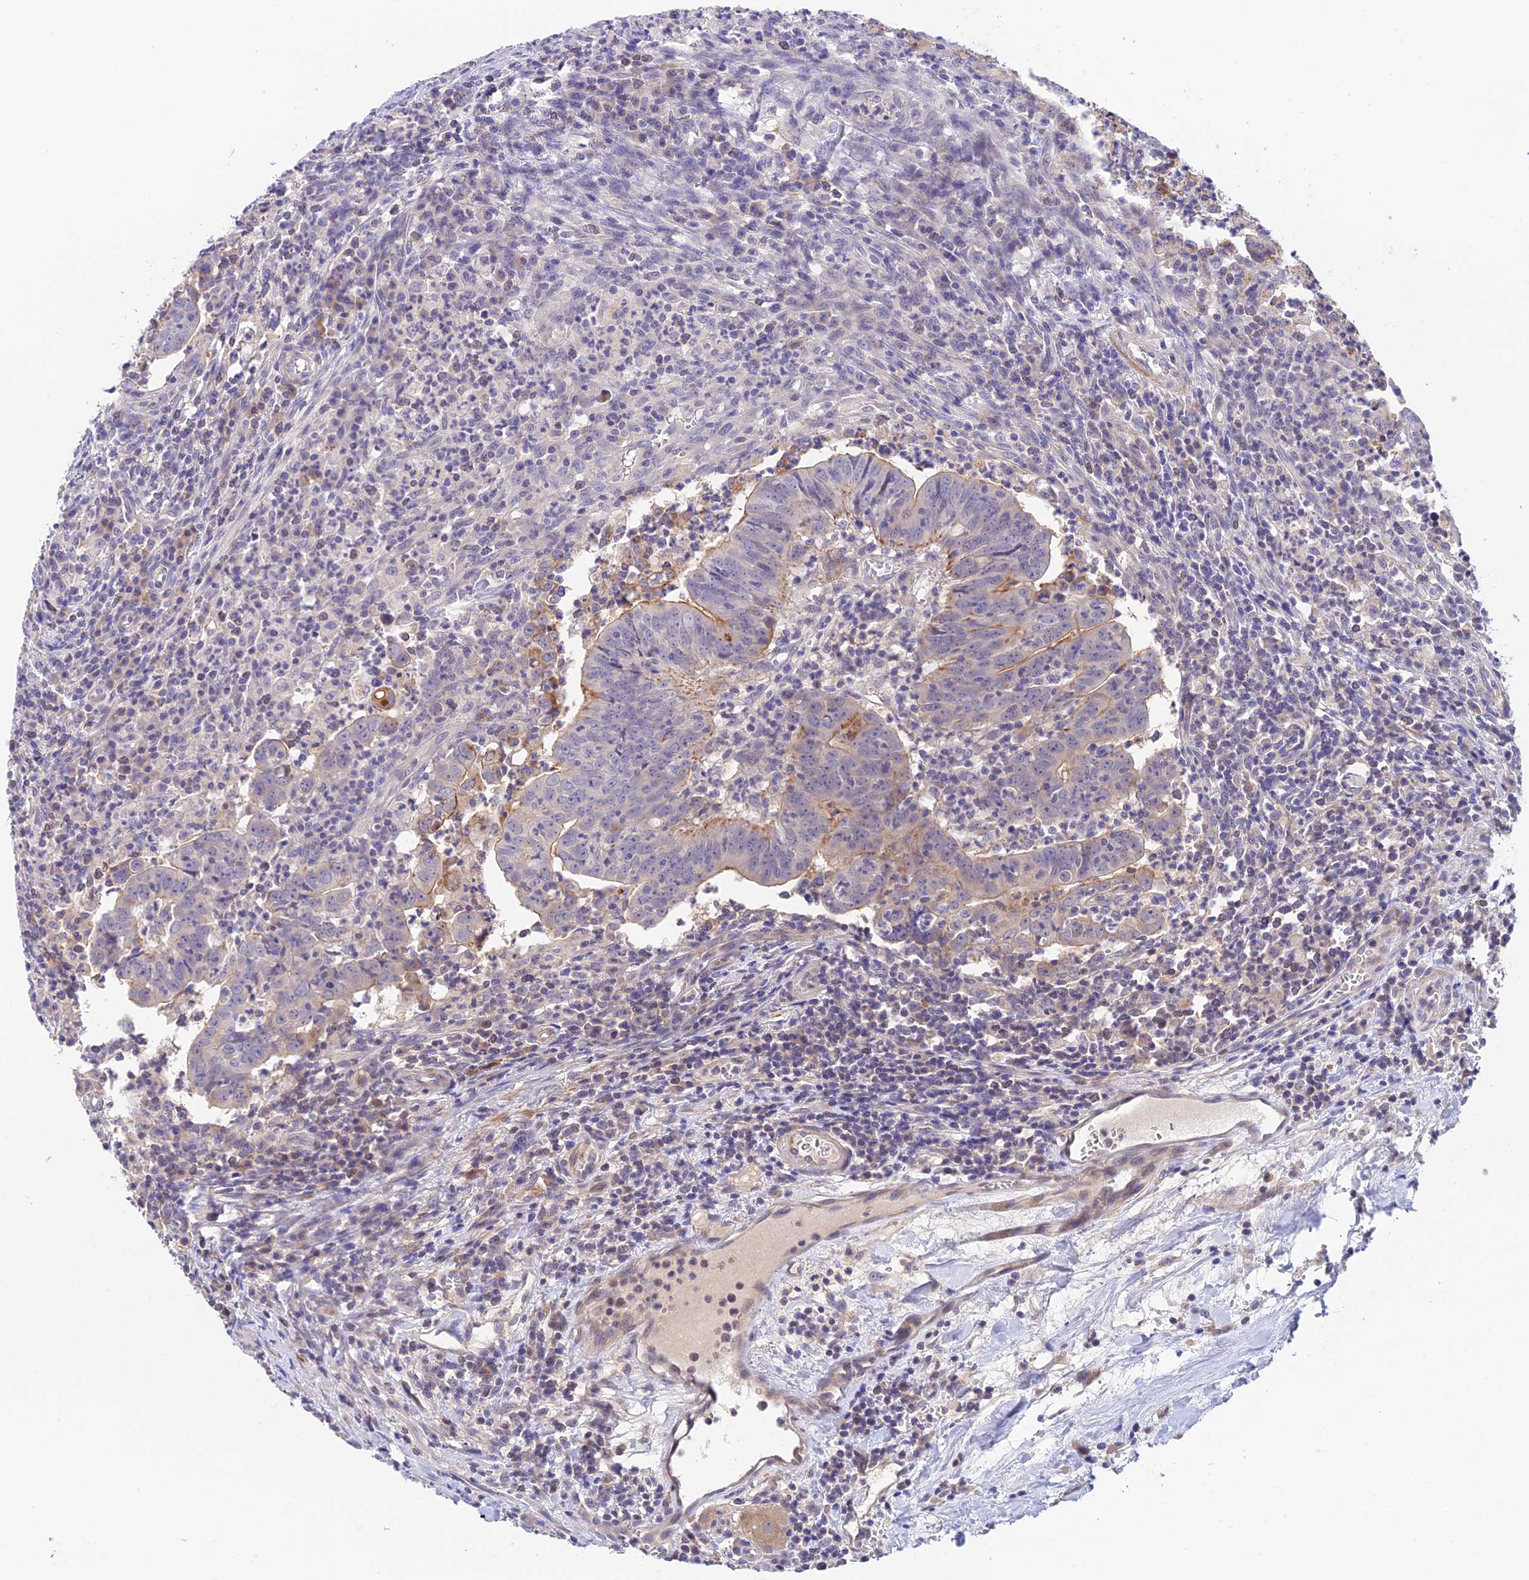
{"staining": {"intensity": "moderate", "quantity": "<25%", "location": "cytoplasmic/membranous"}, "tissue": "colorectal cancer", "cell_type": "Tumor cells", "image_type": "cancer", "snomed": [{"axis": "morphology", "description": "Adenocarcinoma, NOS"}, {"axis": "topography", "description": "Rectum"}], "caption": "Colorectal adenocarcinoma stained with a brown dye shows moderate cytoplasmic/membranous positive expression in approximately <25% of tumor cells.", "gene": "CWH43", "patient": {"sex": "male", "age": 69}}